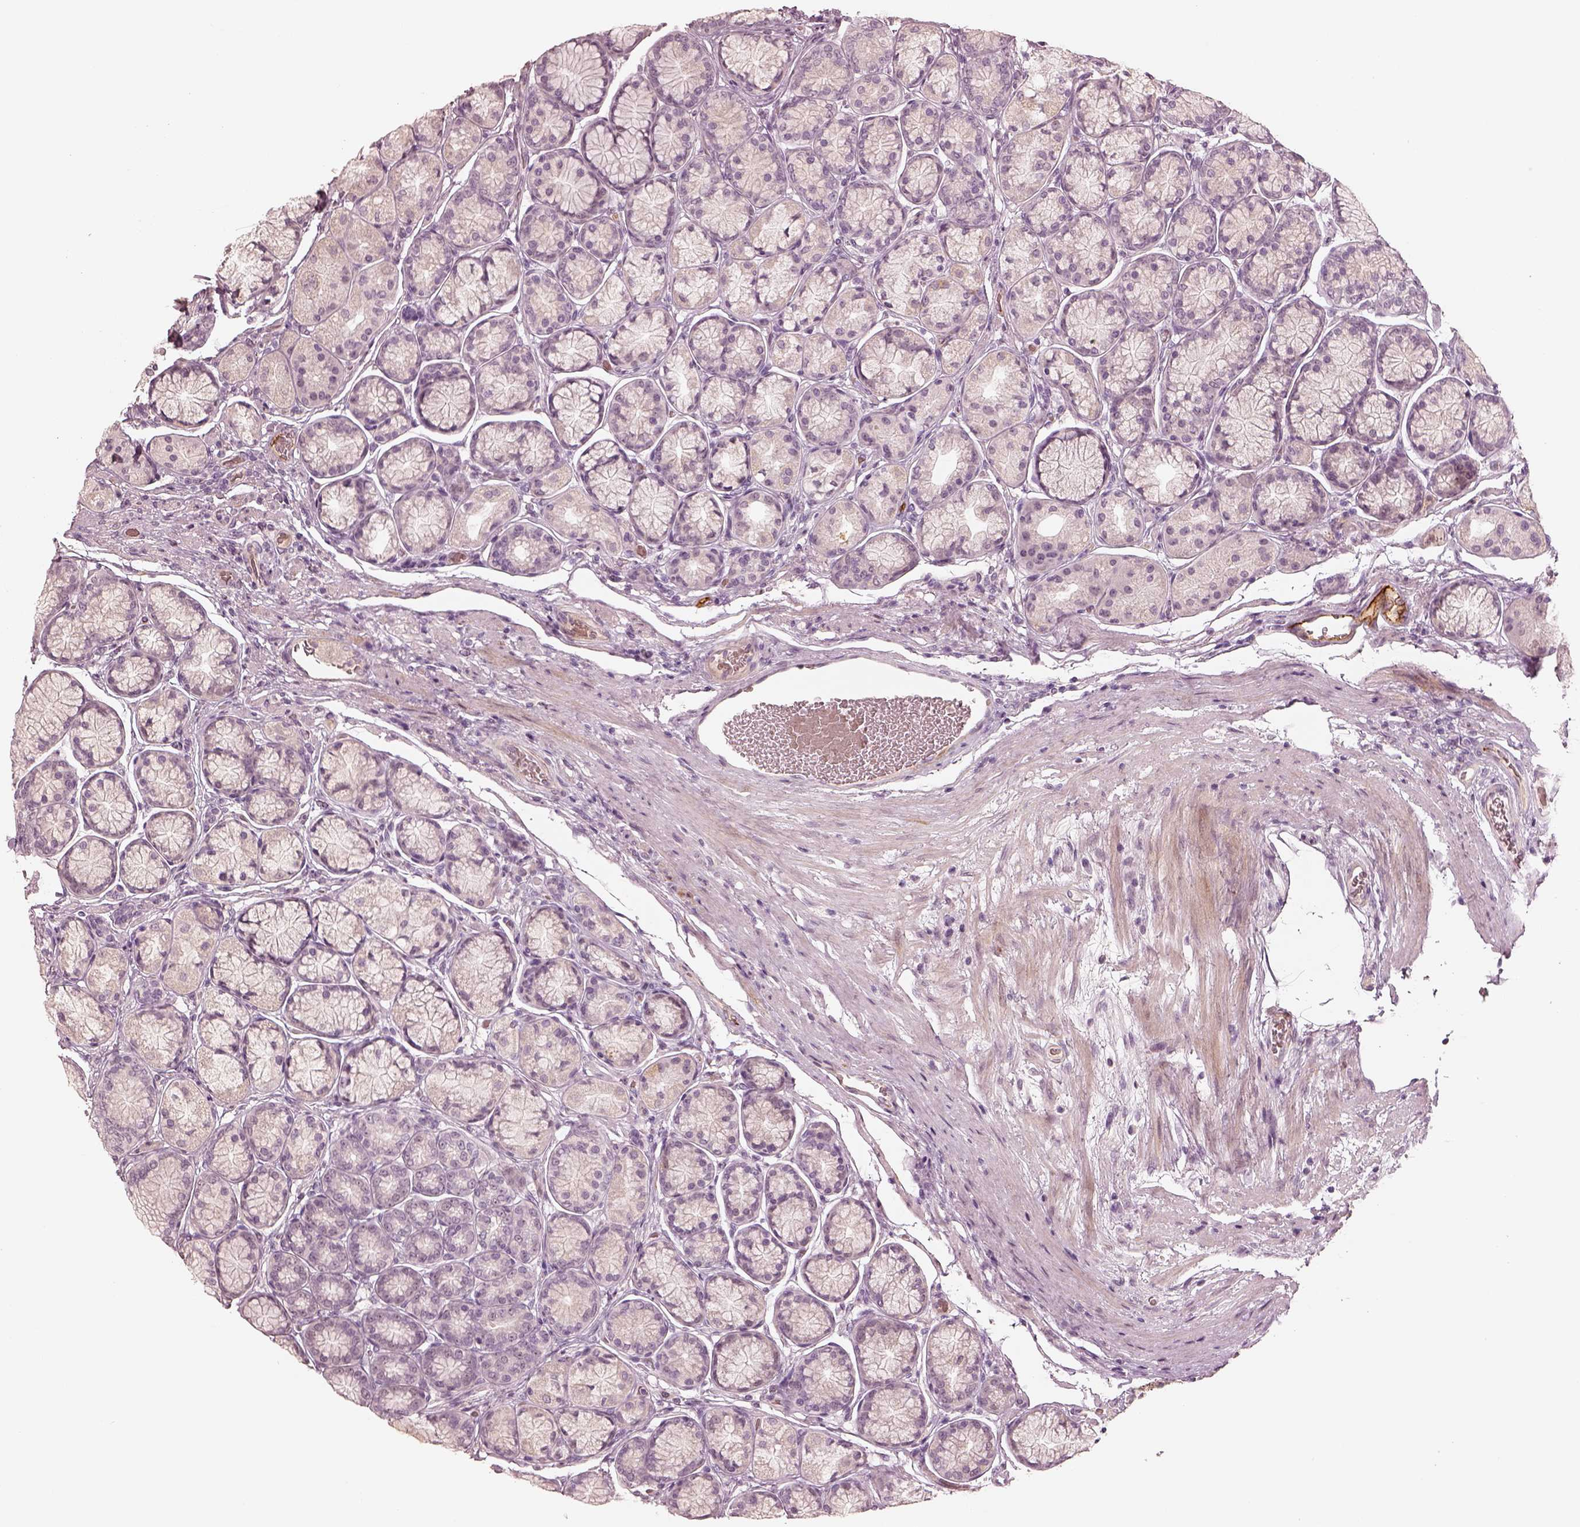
{"staining": {"intensity": "negative", "quantity": "none", "location": "none"}, "tissue": "stomach", "cell_type": "Glandular cells", "image_type": "normal", "snomed": [{"axis": "morphology", "description": "Normal tissue, NOS"}, {"axis": "morphology", "description": "Adenocarcinoma, NOS"}, {"axis": "morphology", "description": "Adenocarcinoma, High grade"}, {"axis": "topography", "description": "Stomach, upper"}, {"axis": "topography", "description": "Stomach"}], "caption": "High magnification brightfield microscopy of normal stomach stained with DAB (3,3'-diaminobenzidine) (brown) and counterstained with hematoxylin (blue): glandular cells show no significant expression. Brightfield microscopy of IHC stained with DAB (3,3'-diaminobenzidine) (brown) and hematoxylin (blue), captured at high magnification.", "gene": "MADCAM1", "patient": {"sex": "female", "age": 65}}